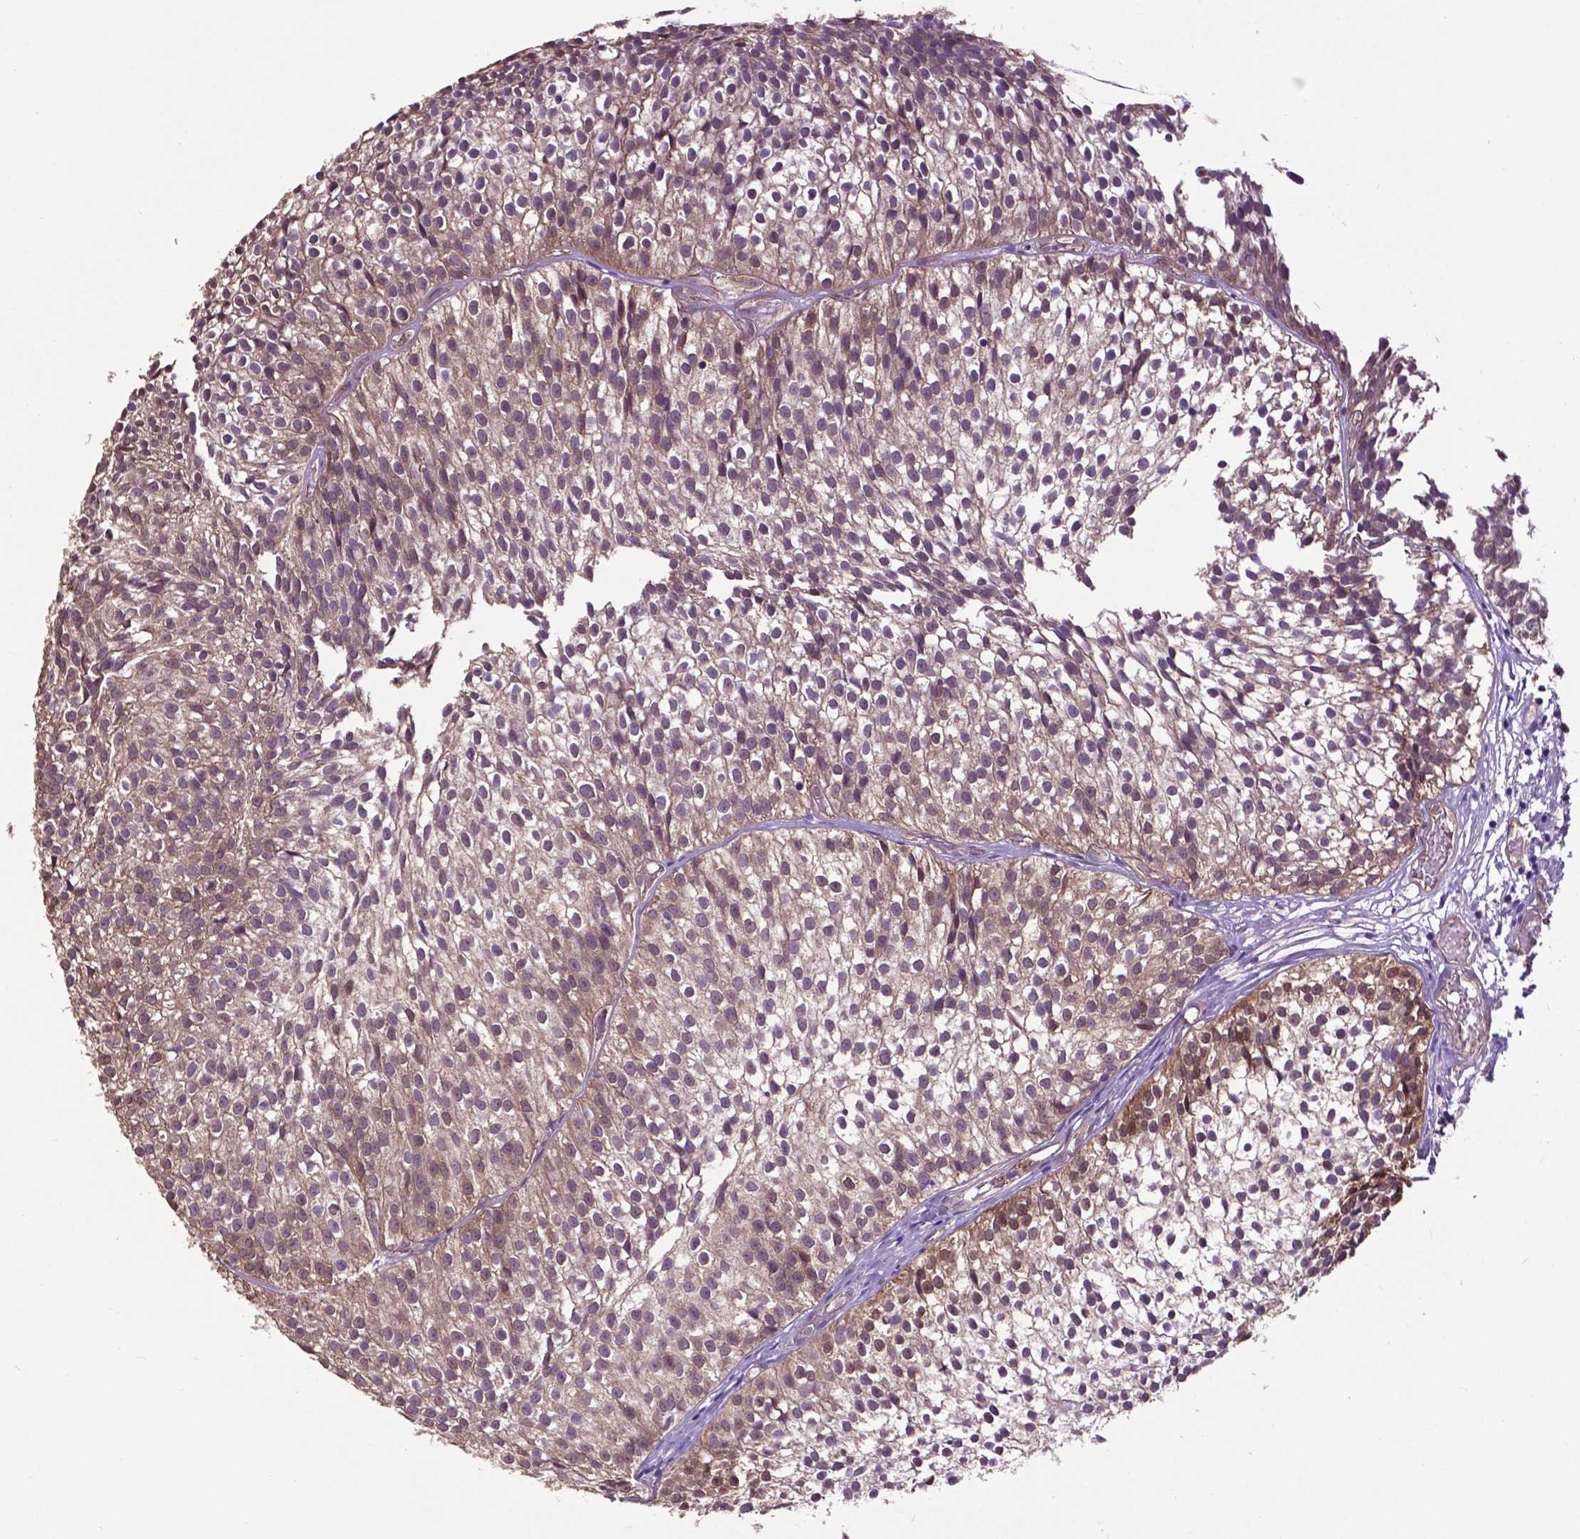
{"staining": {"intensity": "weak", "quantity": ">75%", "location": "cytoplasmic/membranous,nuclear"}, "tissue": "urothelial cancer", "cell_type": "Tumor cells", "image_type": "cancer", "snomed": [{"axis": "morphology", "description": "Urothelial carcinoma, Low grade"}, {"axis": "topography", "description": "Urinary bladder"}], "caption": "This micrograph exhibits immunohistochemistry (IHC) staining of urothelial cancer, with low weak cytoplasmic/membranous and nuclear positivity in approximately >75% of tumor cells.", "gene": "PDLIM1", "patient": {"sex": "male", "age": 63}}